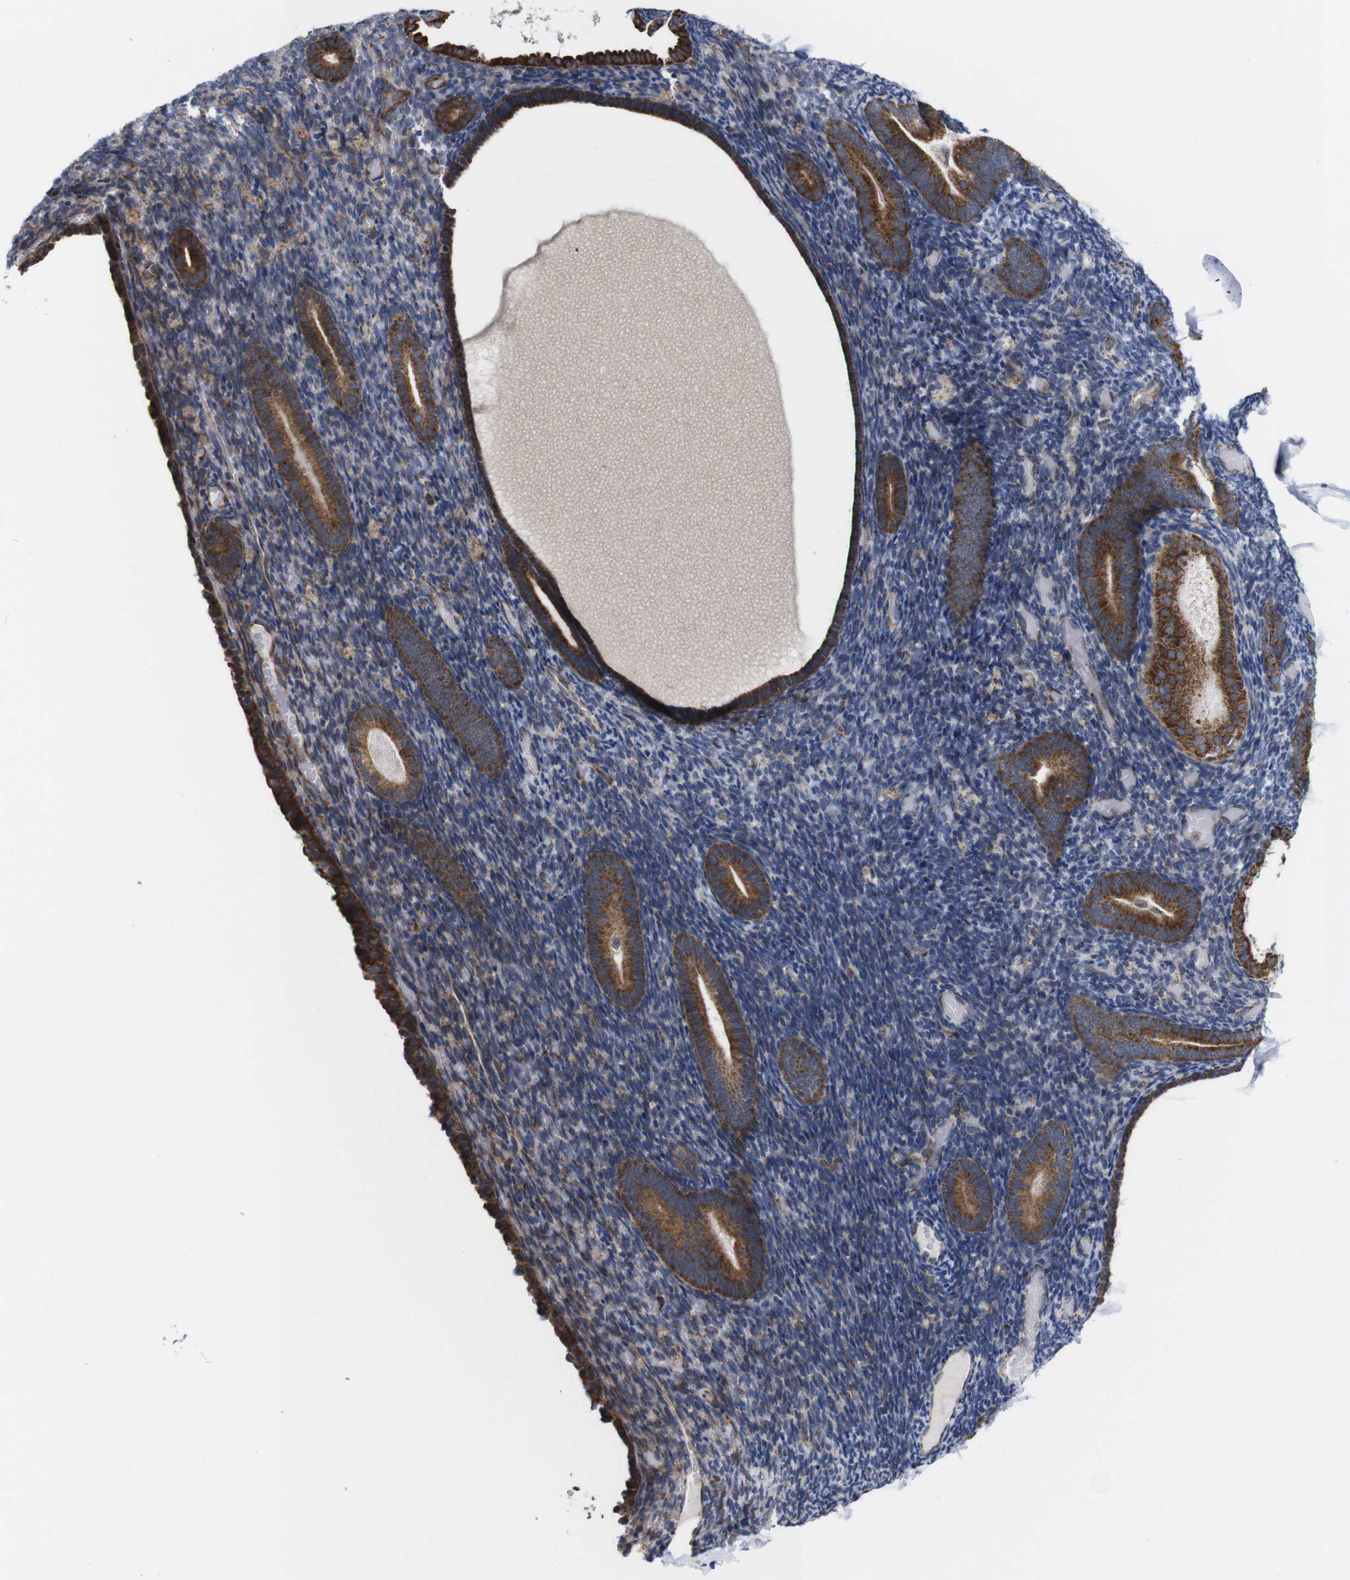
{"staining": {"intensity": "weak", "quantity": "25%-75%", "location": "cytoplasmic/membranous"}, "tissue": "endometrium", "cell_type": "Cells in endometrial stroma", "image_type": "normal", "snomed": [{"axis": "morphology", "description": "Normal tissue, NOS"}, {"axis": "topography", "description": "Endometrium"}], "caption": "Unremarkable endometrium demonstrates weak cytoplasmic/membranous positivity in about 25%-75% of cells in endometrial stroma, visualized by immunohistochemistry. (Brightfield microscopy of DAB IHC at high magnification).", "gene": "C17orf80", "patient": {"sex": "female", "age": 51}}